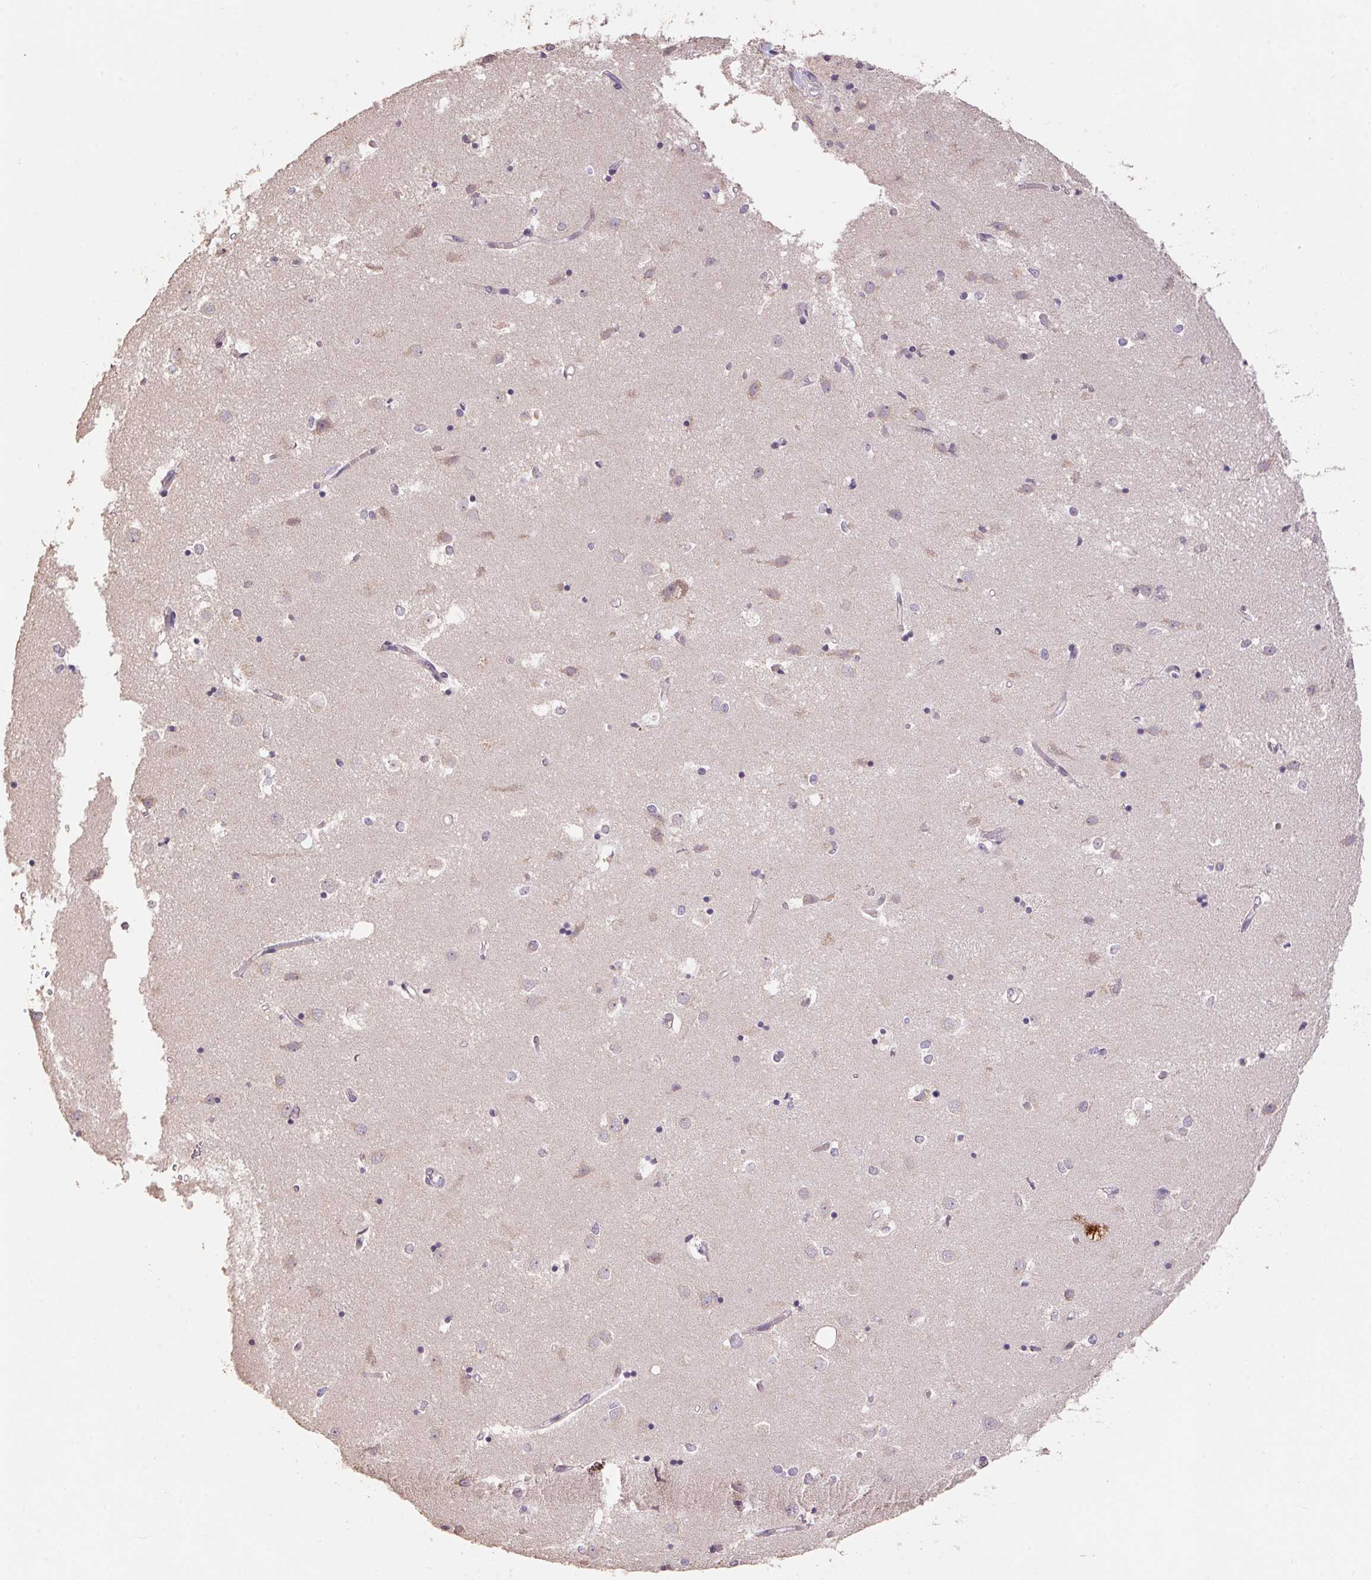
{"staining": {"intensity": "negative", "quantity": "none", "location": "none"}, "tissue": "caudate", "cell_type": "Glial cells", "image_type": "normal", "snomed": [{"axis": "morphology", "description": "Normal tissue, NOS"}, {"axis": "topography", "description": "Lateral ventricle wall"}], "caption": "A high-resolution photomicrograph shows immunohistochemistry staining of normal caudate, which displays no significant expression in glial cells. (Brightfield microscopy of DAB (3,3'-diaminobenzidine) IHC at high magnification).", "gene": "CENPF", "patient": {"sex": "male", "age": 54}}